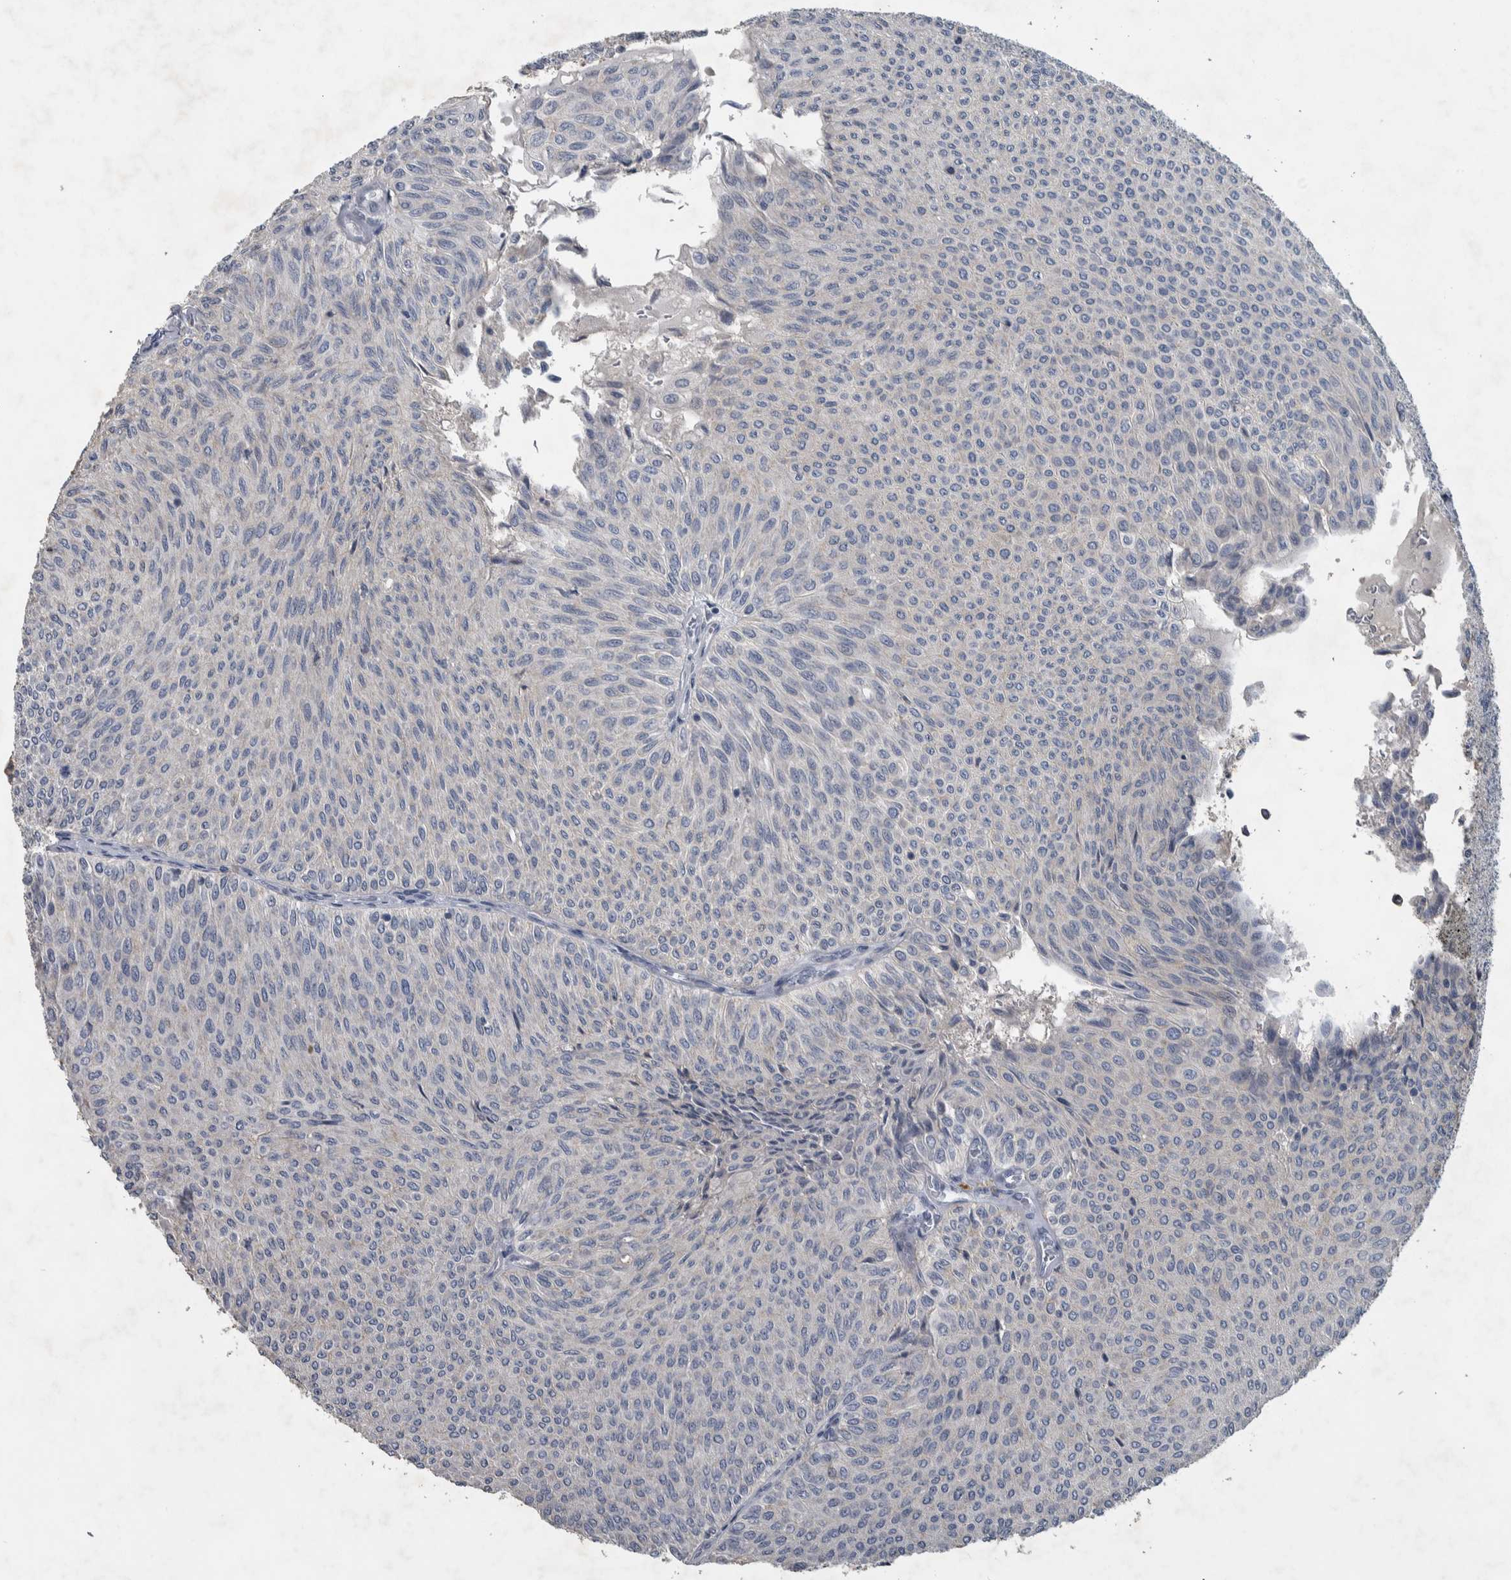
{"staining": {"intensity": "negative", "quantity": "none", "location": "none"}, "tissue": "urothelial cancer", "cell_type": "Tumor cells", "image_type": "cancer", "snomed": [{"axis": "morphology", "description": "Urothelial carcinoma, Low grade"}, {"axis": "topography", "description": "Urinary bladder"}], "caption": "A micrograph of urothelial carcinoma (low-grade) stained for a protein displays no brown staining in tumor cells.", "gene": "NT5C2", "patient": {"sex": "male", "age": 78}}